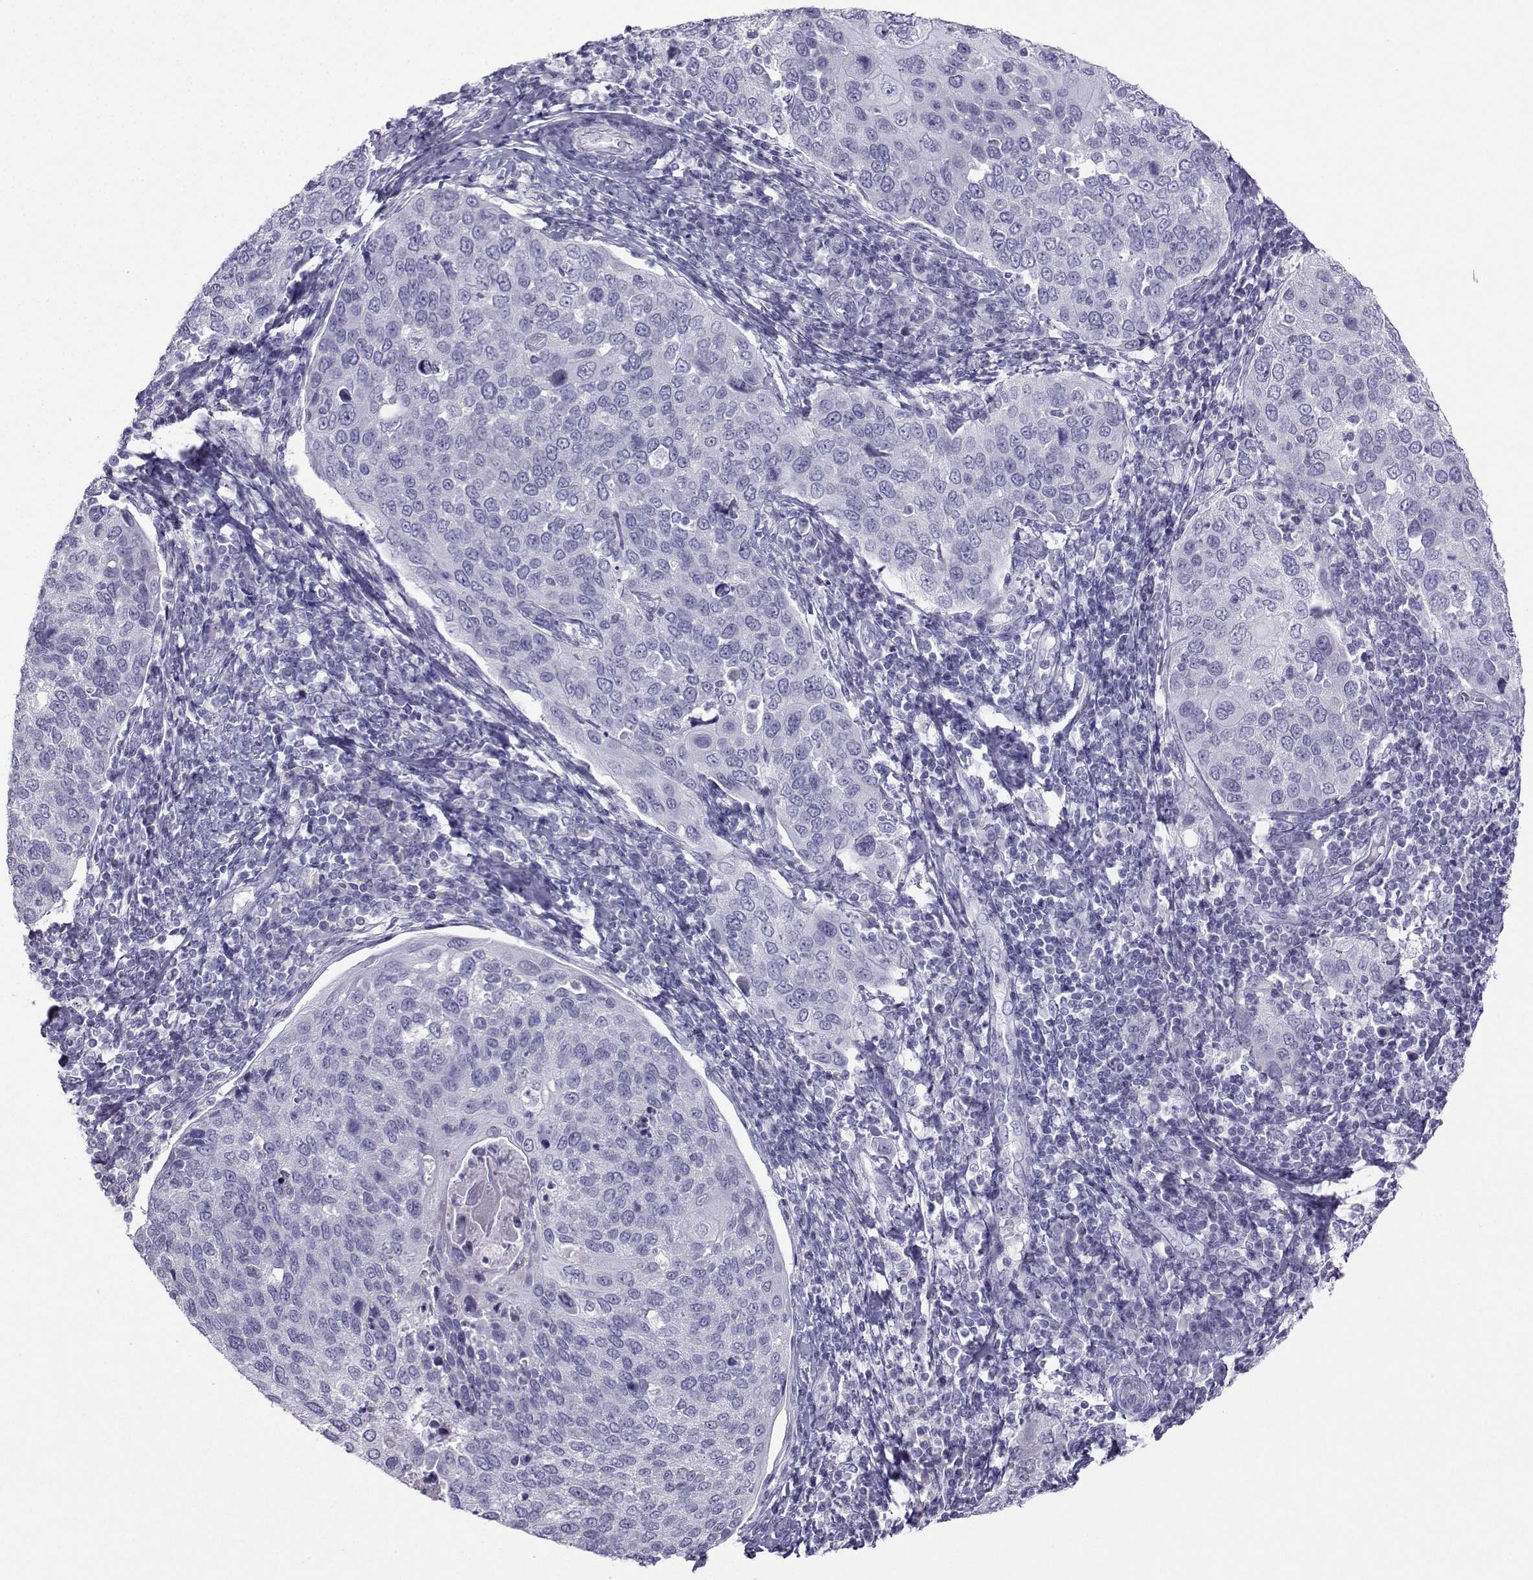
{"staining": {"intensity": "negative", "quantity": "none", "location": "none"}, "tissue": "cervical cancer", "cell_type": "Tumor cells", "image_type": "cancer", "snomed": [{"axis": "morphology", "description": "Squamous cell carcinoma, NOS"}, {"axis": "topography", "description": "Cervix"}], "caption": "This is a micrograph of immunohistochemistry staining of cervical cancer (squamous cell carcinoma), which shows no staining in tumor cells. Nuclei are stained in blue.", "gene": "FBXO24", "patient": {"sex": "female", "age": 54}}